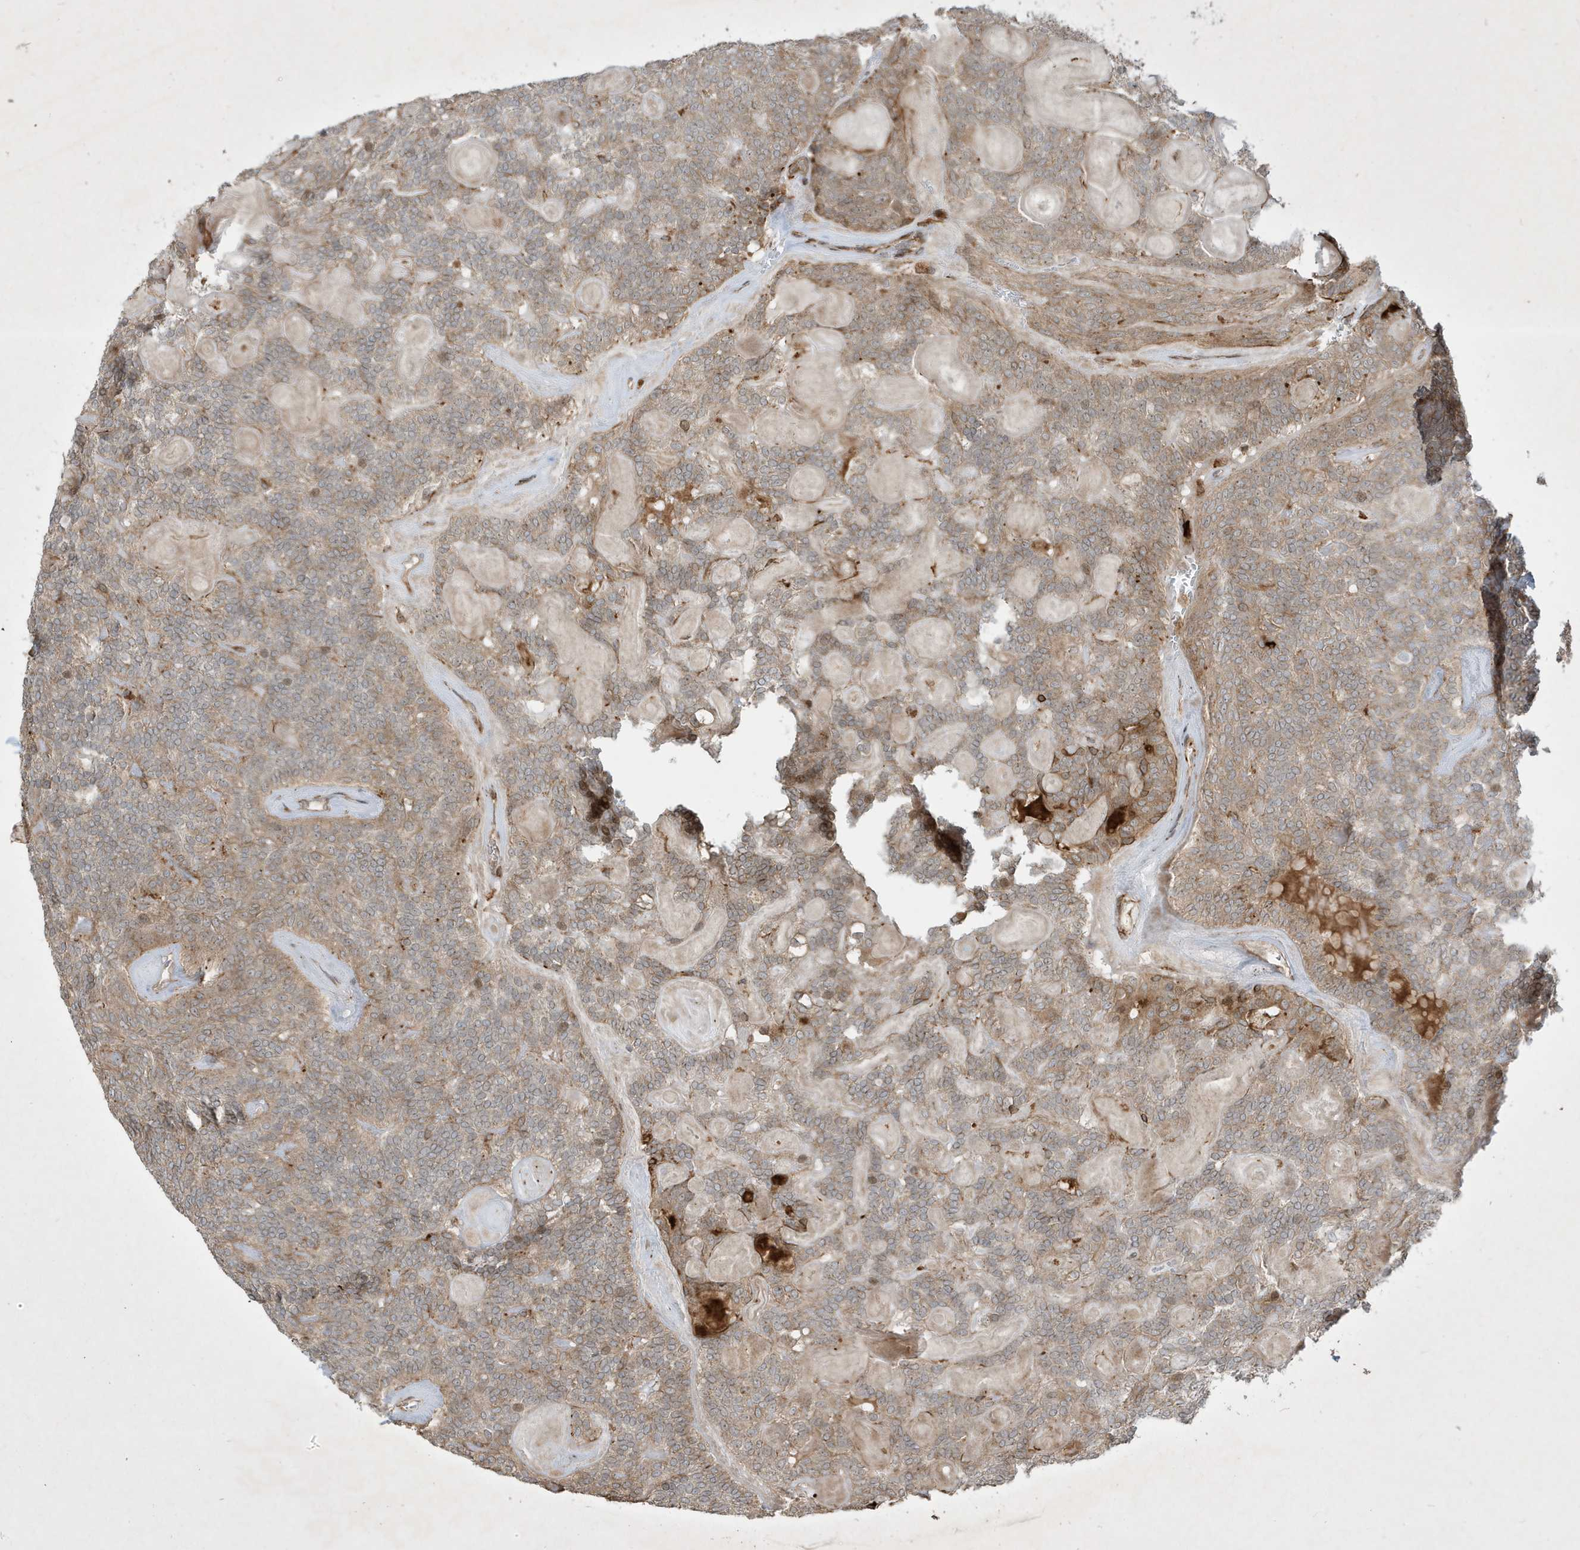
{"staining": {"intensity": "weak", "quantity": ">75%", "location": "cytoplasmic/membranous"}, "tissue": "head and neck cancer", "cell_type": "Tumor cells", "image_type": "cancer", "snomed": [{"axis": "morphology", "description": "Adenocarcinoma, NOS"}, {"axis": "topography", "description": "Head-Neck"}], "caption": "This image exhibits adenocarcinoma (head and neck) stained with immunohistochemistry (IHC) to label a protein in brown. The cytoplasmic/membranous of tumor cells show weak positivity for the protein. Nuclei are counter-stained blue.", "gene": "IFT57", "patient": {"sex": "male", "age": 66}}